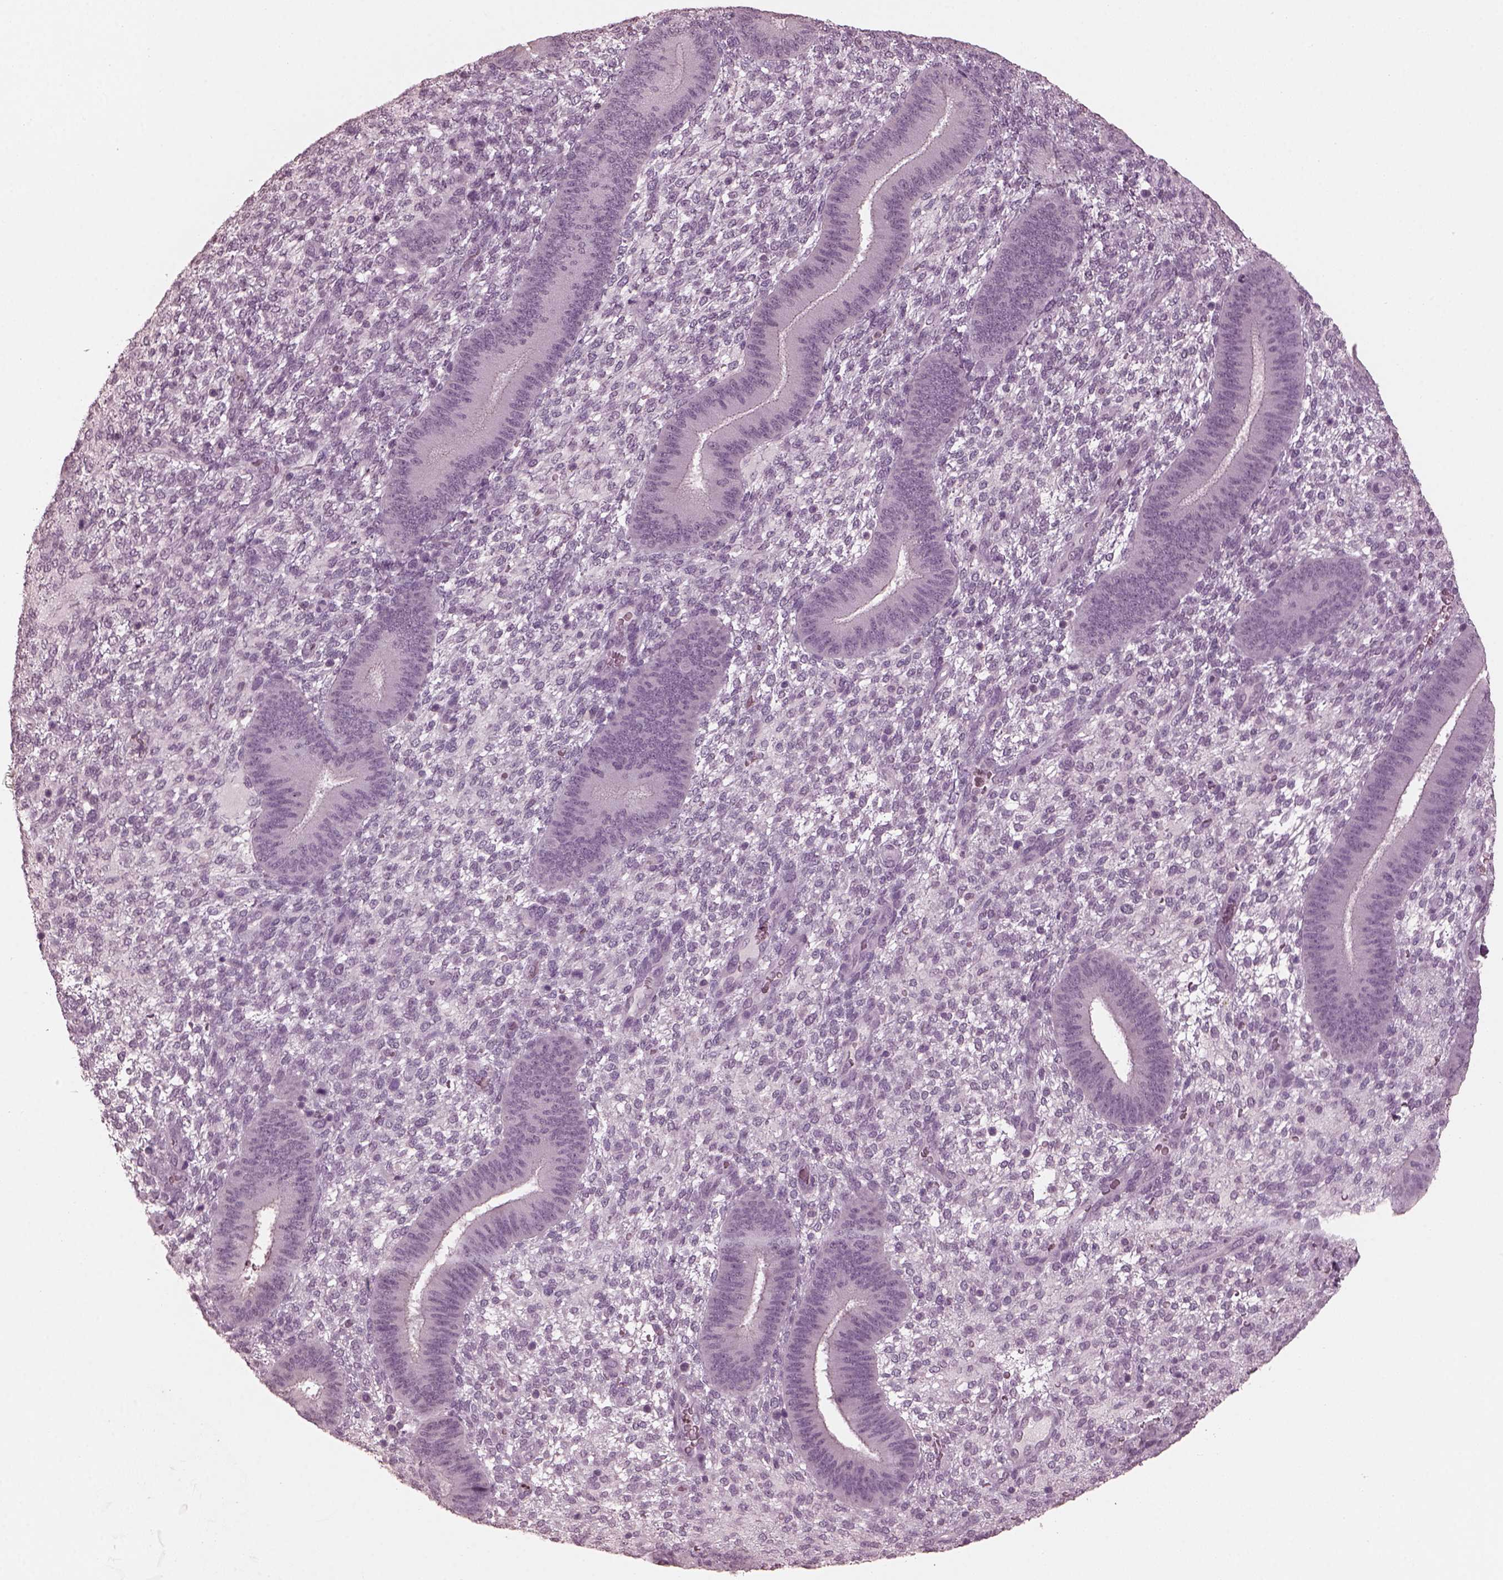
{"staining": {"intensity": "negative", "quantity": "none", "location": "none"}, "tissue": "endometrium", "cell_type": "Cells in endometrial stroma", "image_type": "normal", "snomed": [{"axis": "morphology", "description": "Normal tissue, NOS"}, {"axis": "topography", "description": "Endometrium"}], "caption": "Cells in endometrial stroma show no significant protein positivity in benign endometrium.", "gene": "TSKS", "patient": {"sex": "female", "age": 39}}